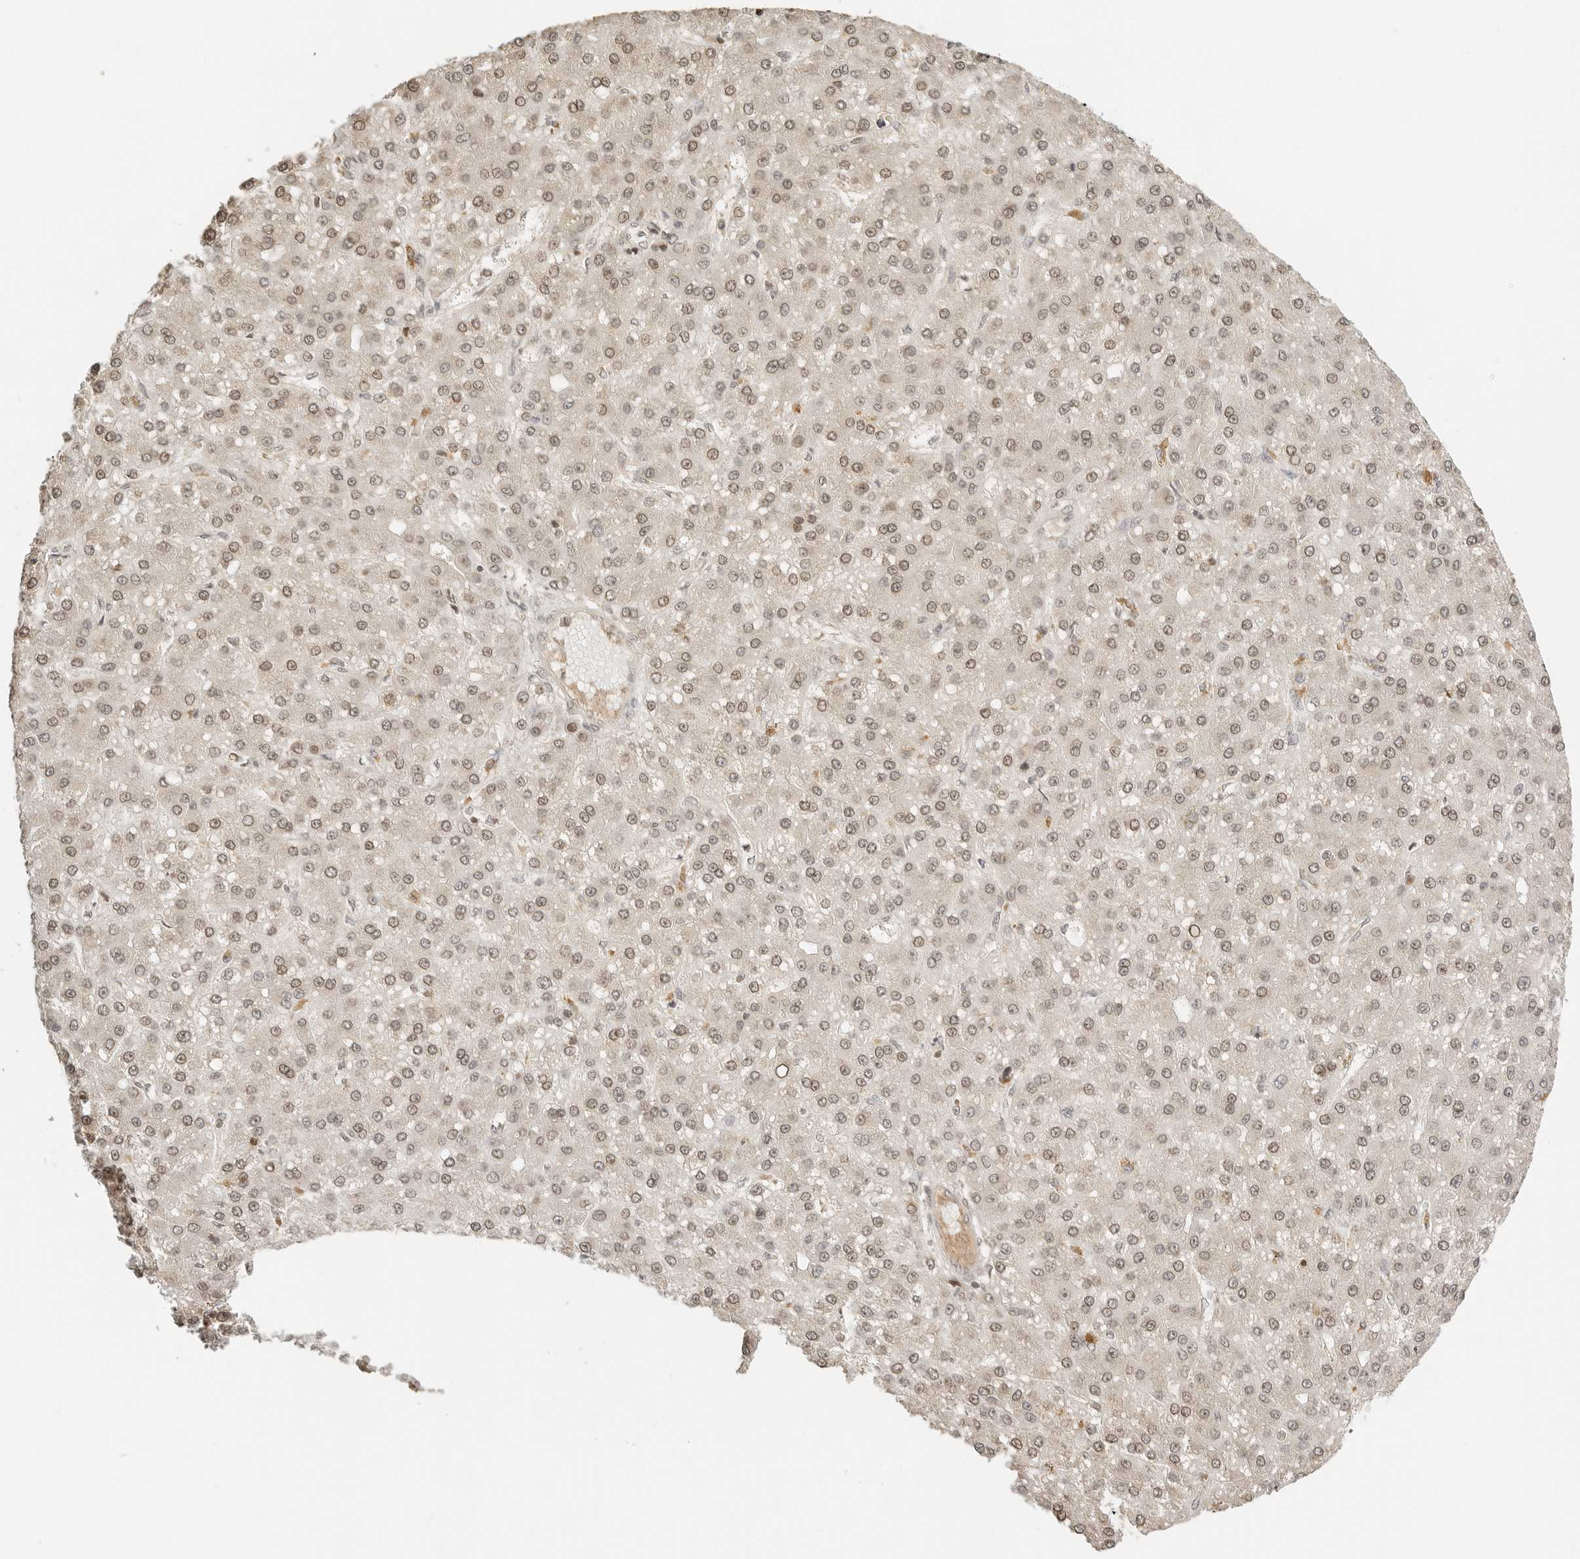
{"staining": {"intensity": "weak", "quantity": ">75%", "location": "nuclear"}, "tissue": "liver cancer", "cell_type": "Tumor cells", "image_type": "cancer", "snomed": [{"axis": "morphology", "description": "Carcinoma, Hepatocellular, NOS"}, {"axis": "topography", "description": "Liver"}], "caption": "The immunohistochemical stain shows weak nuclear staining in tumor cells of liver cancer (hepatocellular carcinoma) tissue. Immunohistochemistry stains the protein of interest in brown and the nuclei are stained blue.", "gene": "POLH", "patient": {"sex": "male", "age": 67}}